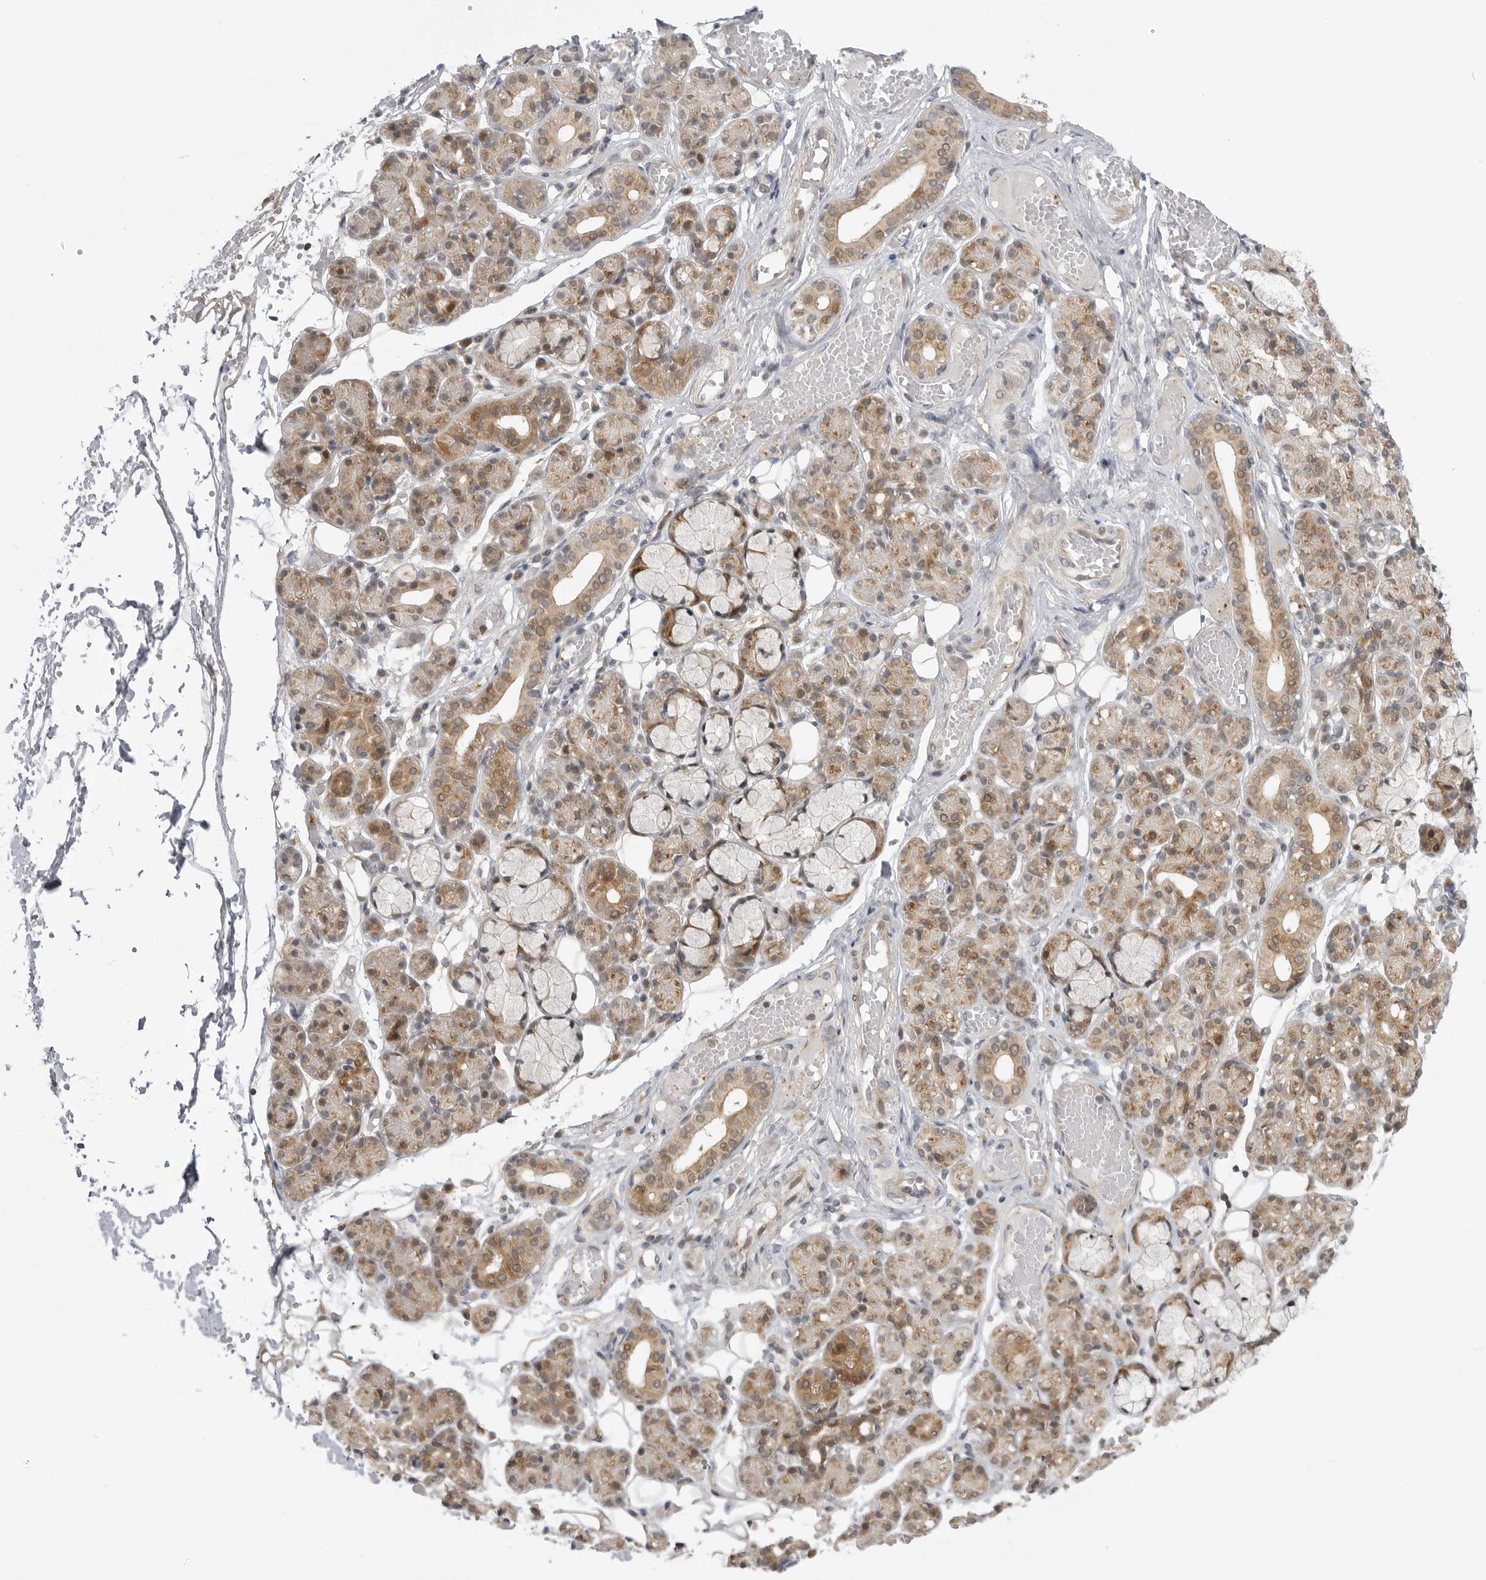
{"staining": {"intensity": "moderate", "quantity": ">75%", "location": "cytoplasmic/membranous,nuclear"}, "tissue": "salivary gland", "cell_type": "Glandular cells", "image_type": "normal", "snomed": [{"axis": "morphology", "description": "Normal tissue, NOS"}, {"axis": "topography", "description": "Salivary gland"}], "caption": "Immunohistochemical staining of benign human salivary gland reveals medium levels of moderate cytoplasmic/membranous,nuclear positivity in about >75% of glandular cells. The staining was performed using DAB (3,3'-diaminobenzidine) to visualize the protein expression in brown, while the nuclei were stained in blue with hematoxylin (Magnification: 20x).", "gene": "GGT6", "patient": {"sex": "male", "age": 63}}